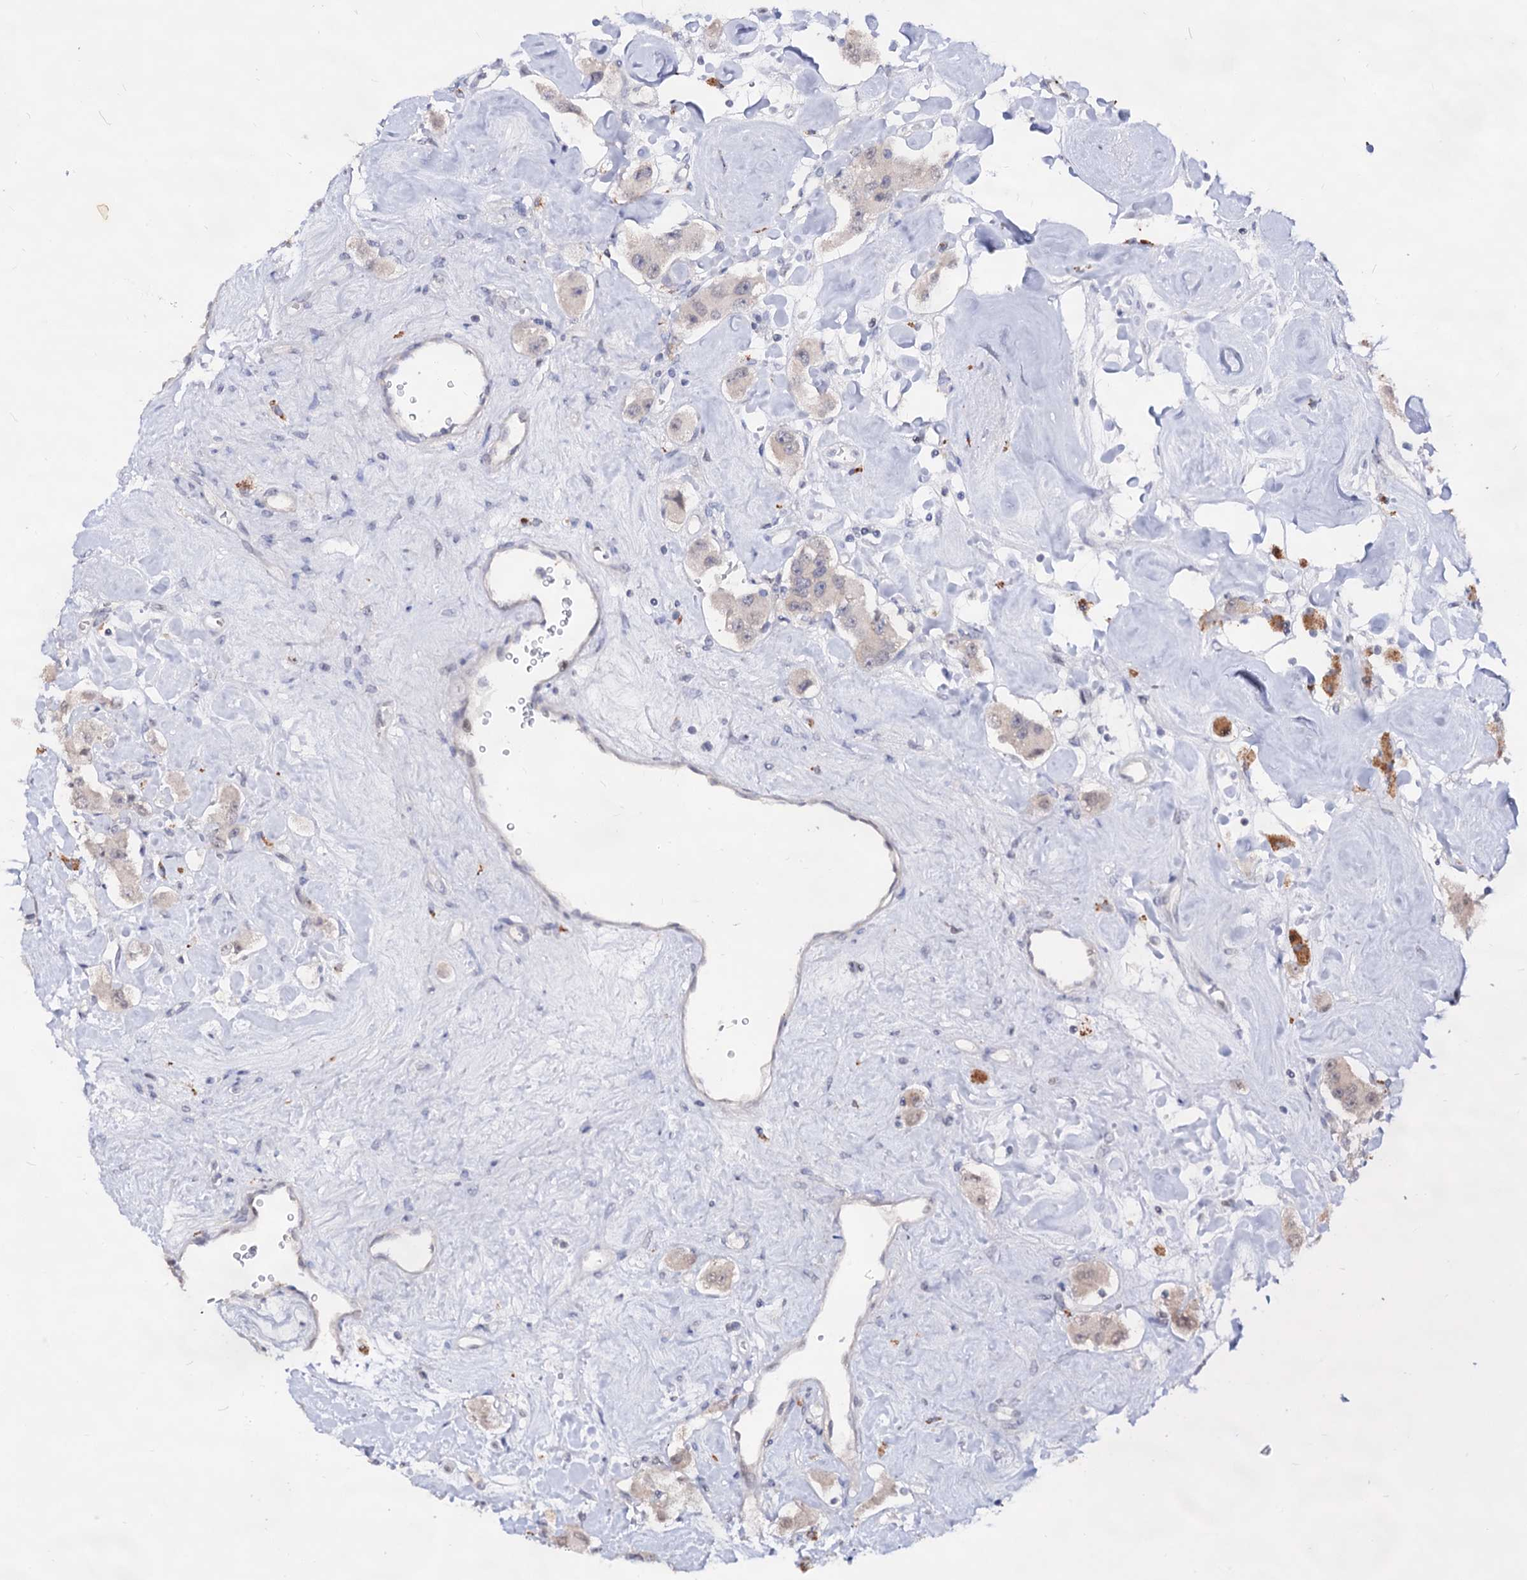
{"staining": {"intensity": "negative", "quantity": "none", "location": "none"}, "tissue": "carcinoid", "cell_type": "Tumor cells", "image_type": "cancer", "snomed": [{"axis": "morphology", "description": "Carcinoid, malignant, NOS"}, {"axis": "topography", "description": "Pancreas"}], "caption": "IHC of carcinoid demonstrates no expression in tumor cells. The staining is performed using DAB (3,3'-diaminobenzidine) brown chromogen with nuclei counter-stained in using hematoxylin.", "gene": "ARFIP2", "patient": {"sex": "male", "age": 41}}